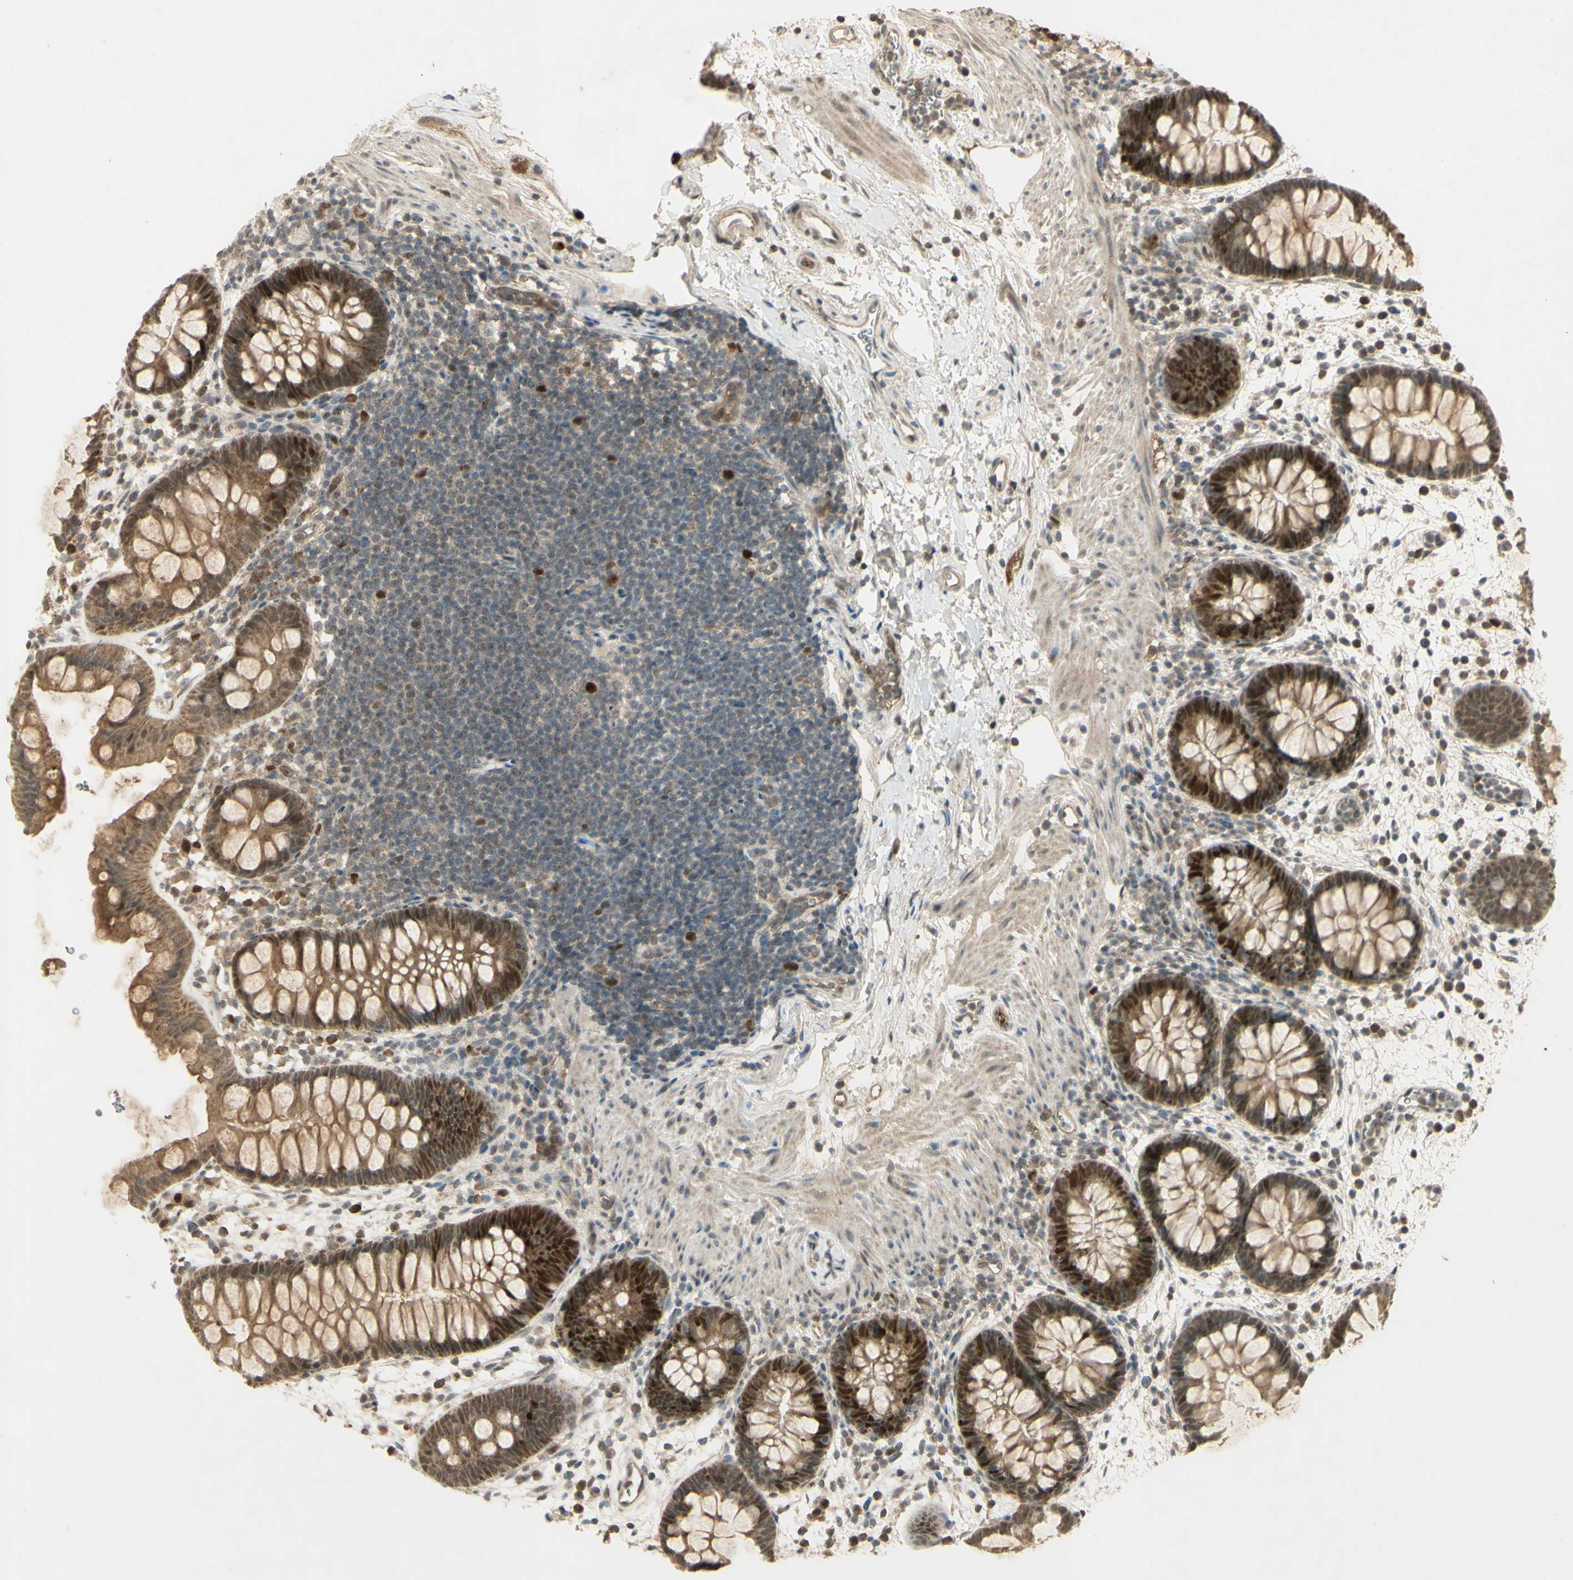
{"staining": {"intensity": "strong", "quantity": "25%-75%", "location": "nuclear"}, "tissue": "rectum", "cell_type": "Glandular cells", "image_type": "normal", "snomed": [{"axis": "morphology", "description": "Normal tissue, NOS"}, {"axis": "topography", "description": "Rectum"}], "caption": "Protein staining of unremarkable rectum shows strong nuclear staining in approximately 25%-75% of glandular cells. (Brightfield microscopy of DAB IHC at high magnification).", "gene": "RAD18", "patient": {"sex": "female", "age": 24}}